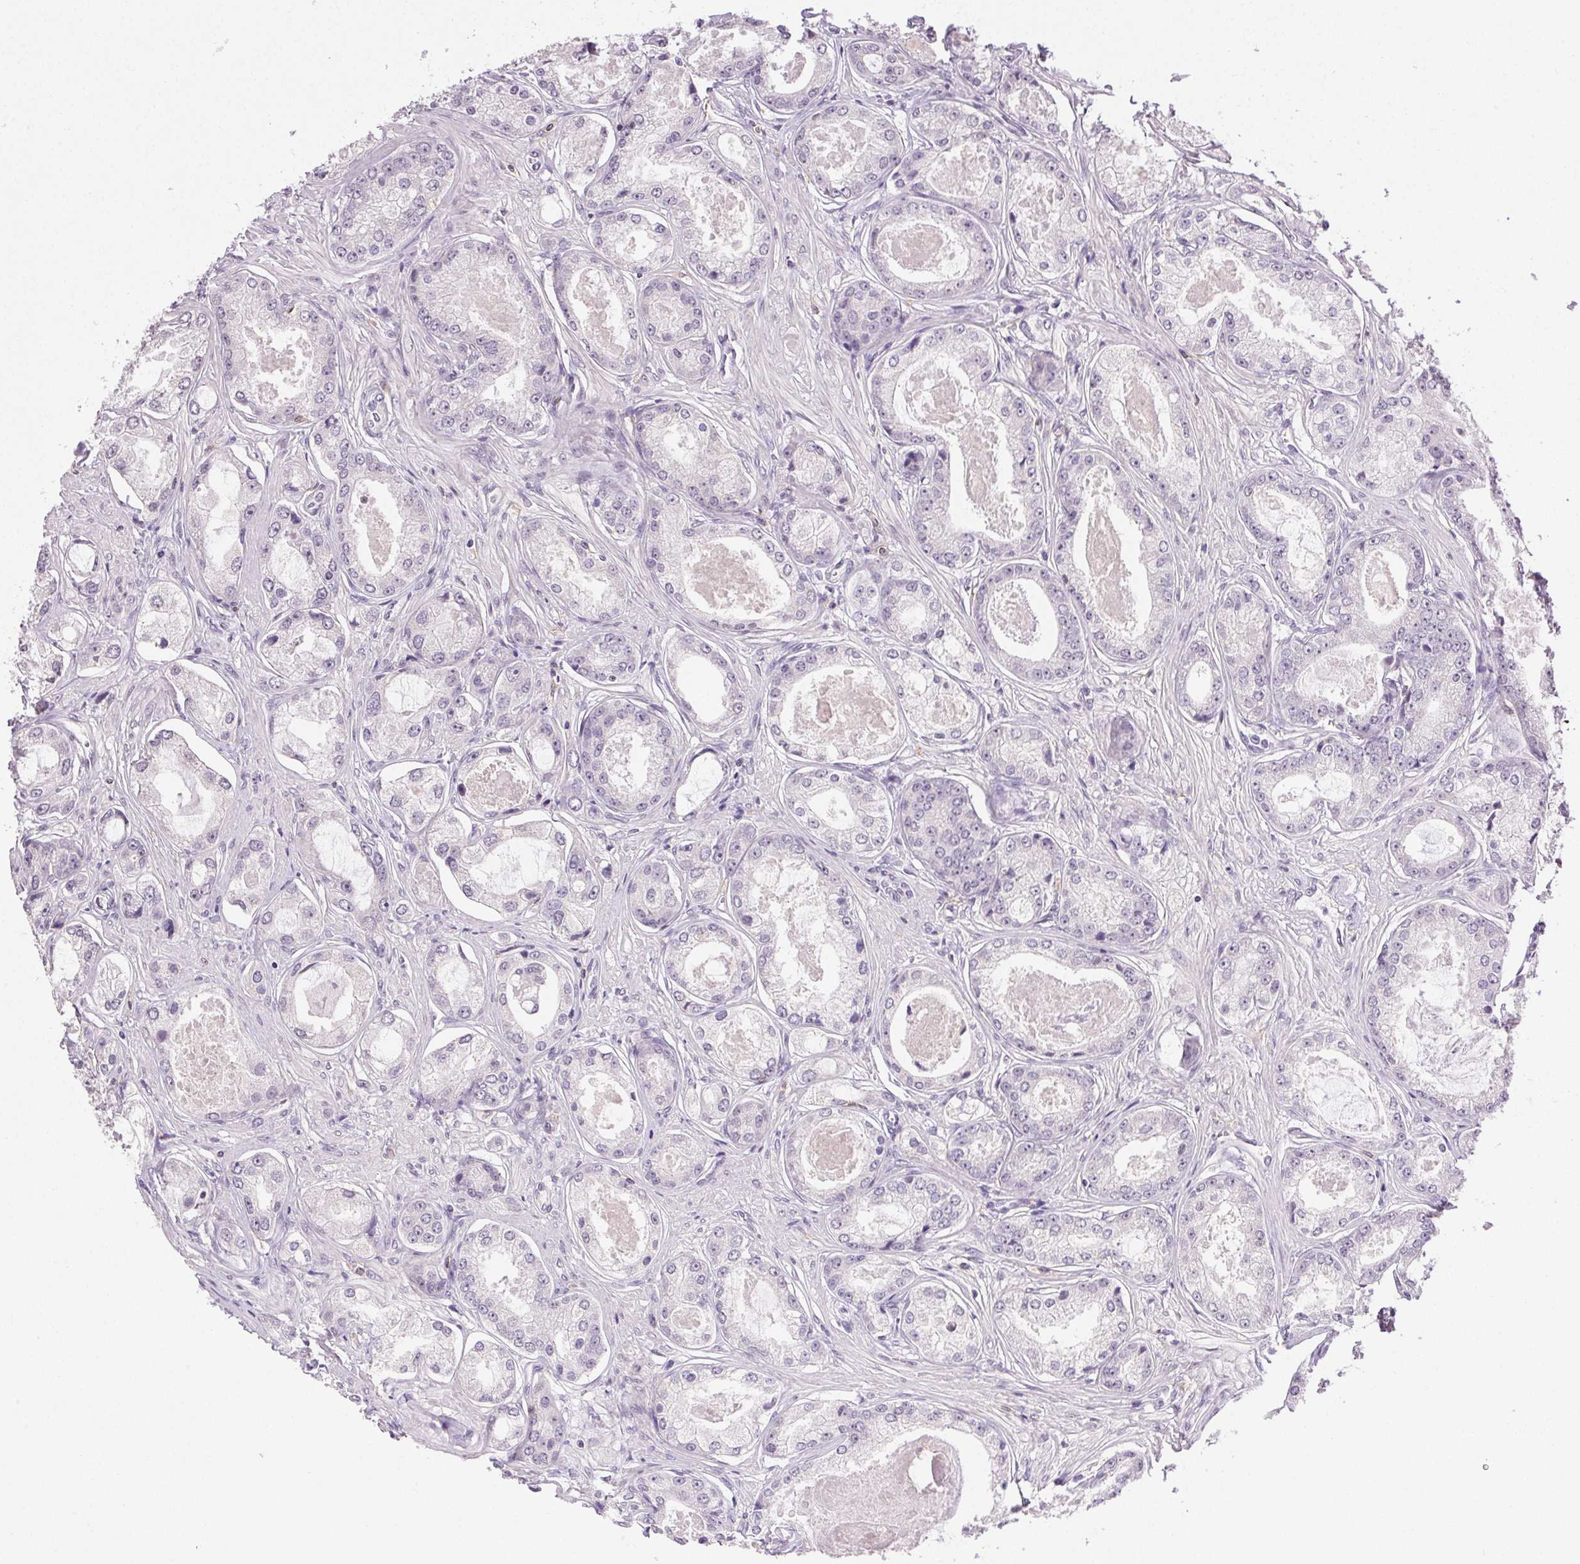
{"staining": {"intensity": "negative", "quantity": "none", "location": "none"}, "tissue": "prostate cancer", "cell_type": "Tumor cells", "image_type": "cancer", "snomed": [{"axis": "morphology", "description": "Adenocarcinoma, Low grade"}, {"axis": "topography", "description": "Prostate"}], "caption": "This is an IHC histopathology image of prostate cancer. There is no expression in tumor cells.", "gene": "AKAP5", "patient": {"sex": "male", "age": 68}}